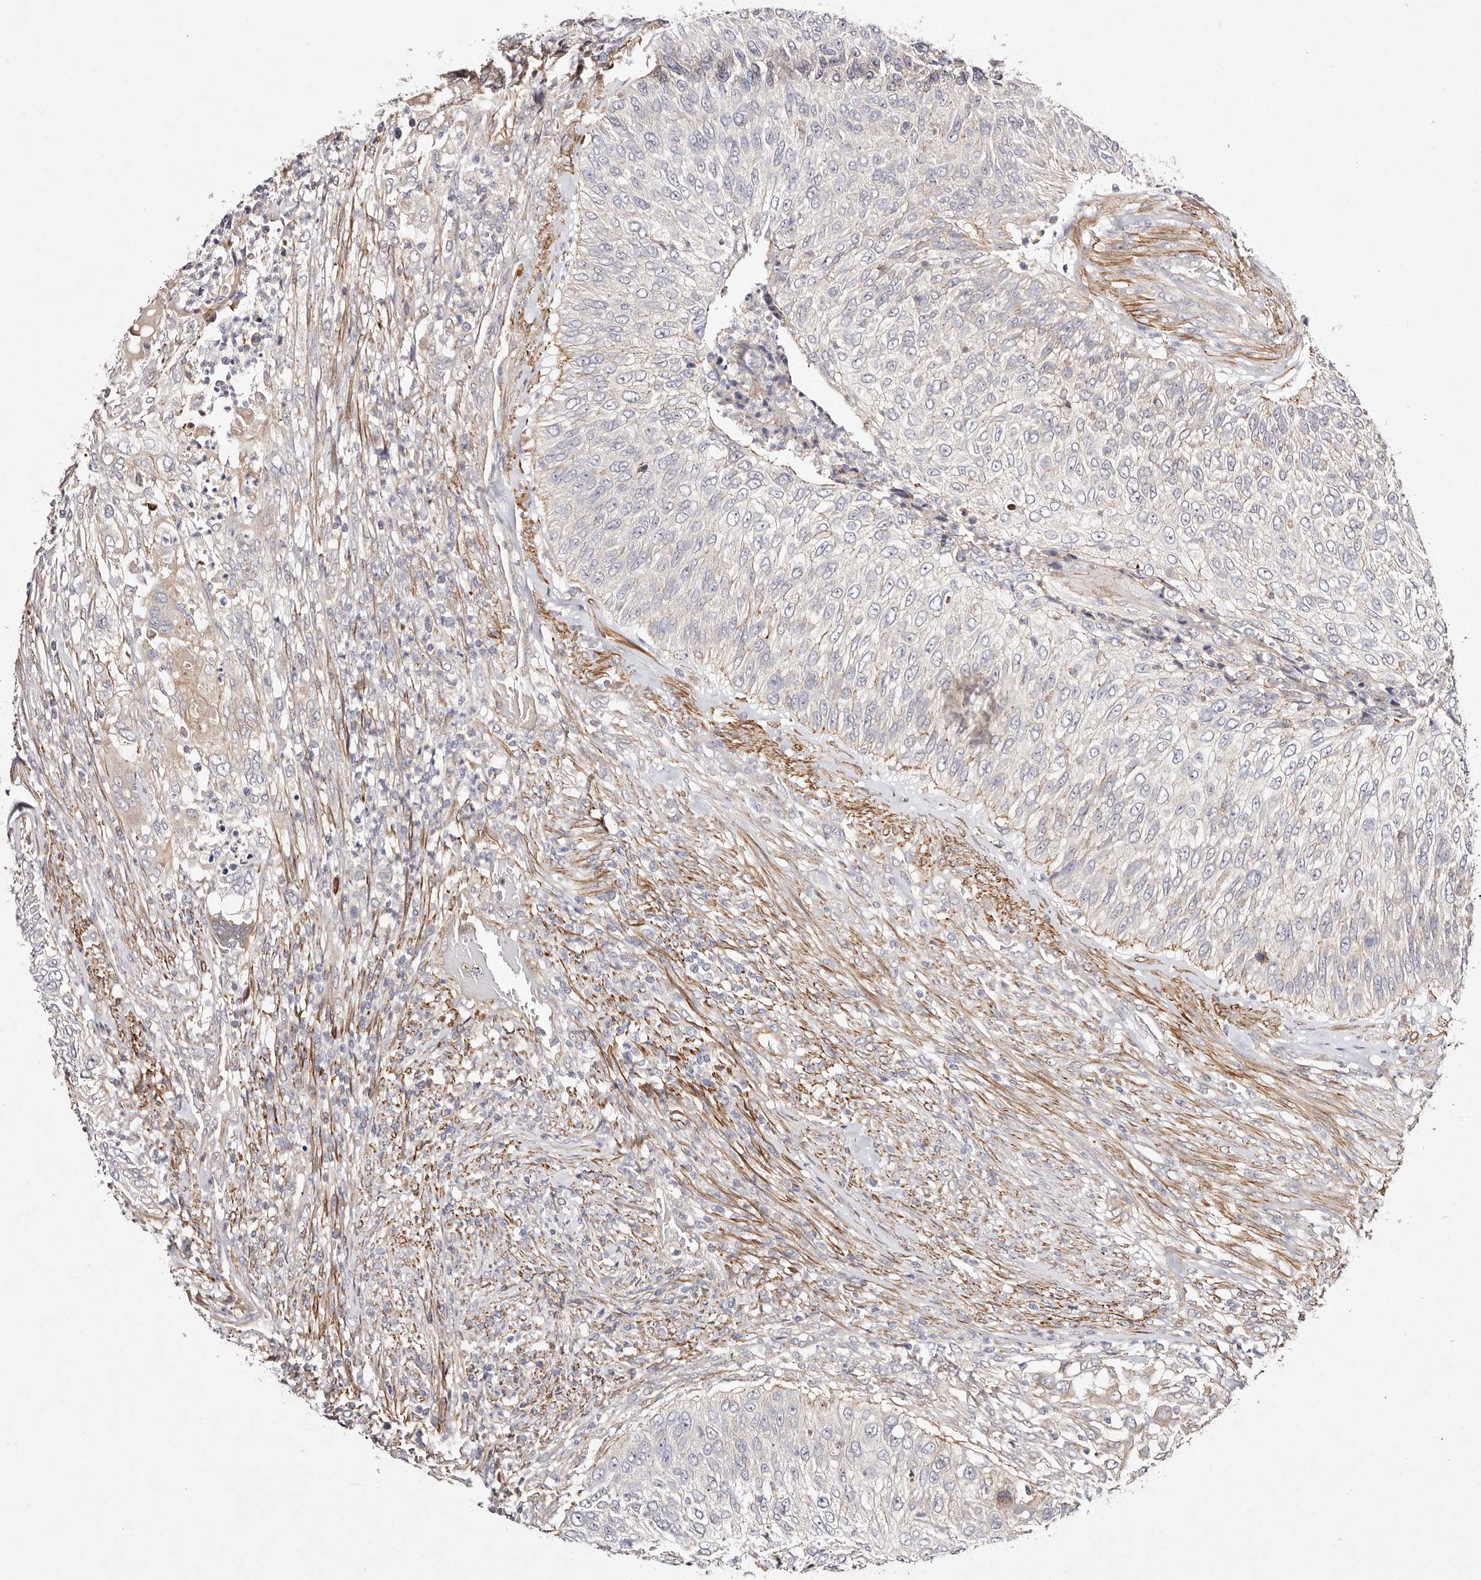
{"staining": {"intensity": "negative", "quantity": "none", "location": "none"}, "tissue": "urothelial cancer", "cell_type": "Tumor cells", "image_type": "cancer", "snomed": [{"axis": "morphology", "description": "Urothelial carcinoma, High grade"}, {"axis": "topography", "description": "Urinary bladder"}], "caption": "Immunohistochemistry photomicrograph of neoplastic tissue: human urothelial cancer stained with DAB (3,3'-diaminobenzidine) reveals no significant protein staining in tumor cells.", "gene": "MTMR11", "patient": {"sex": "female", "age": 60}}